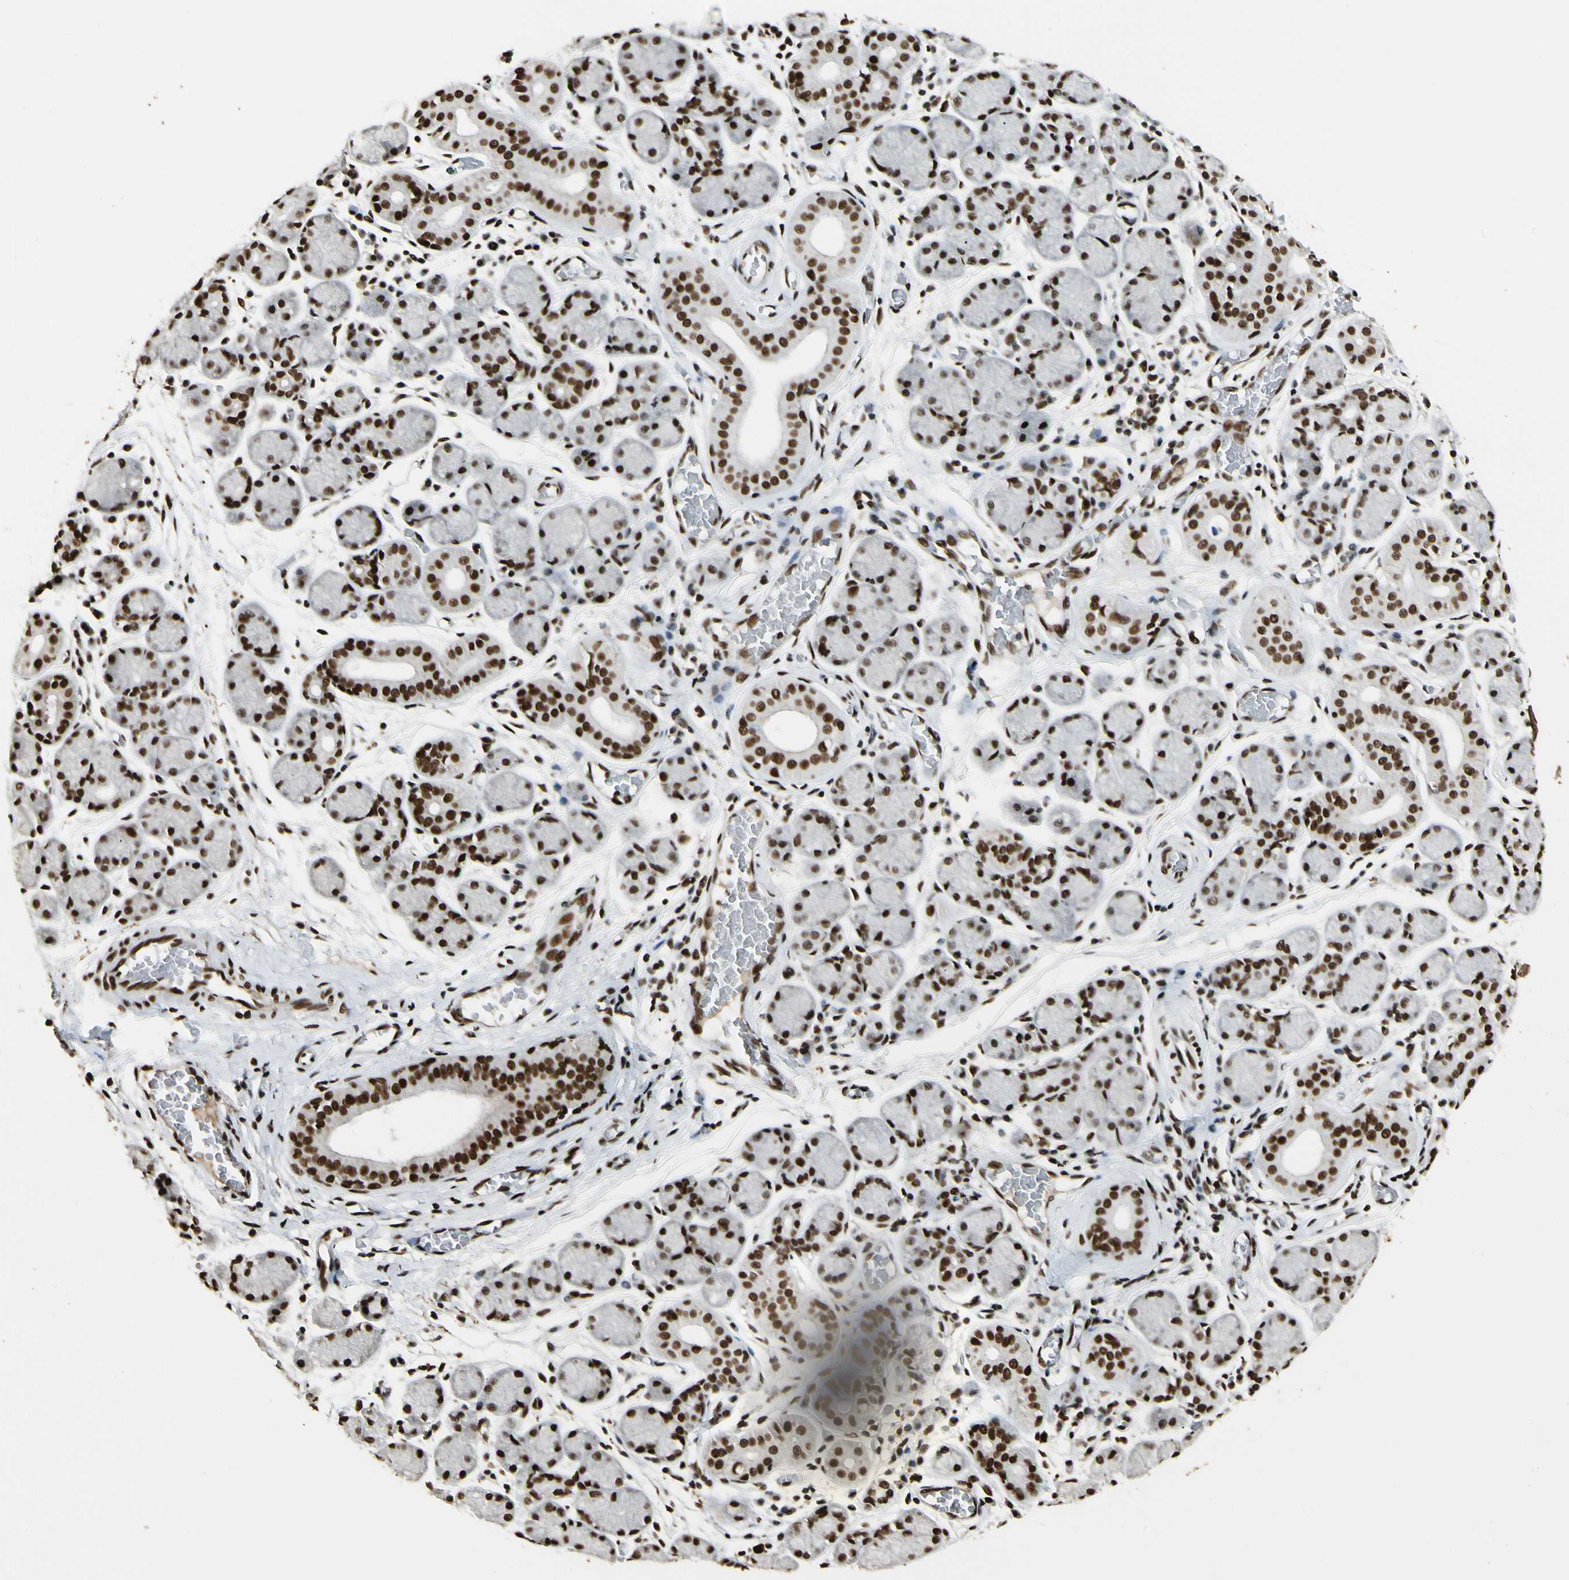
{"staining": {"intensity": "strong", "quantity": ">75%", "location": "nuclear"}, "tissue": "salivary gland", "cell_type": "Glandular cells", "image_type": "normal", "snomed": [{"axis": "morphology", "description": "Normal tissue, NOS"}, {"axis": "topography", "description": "Salivary gland"}], "caption": "Immunohistochemical staining of benign salivary gland demonstrates >75% levels of strong nuclear protein staining in about >75% of glandular cells.", "gene": "FUS", "patient": {"sex": "female", "age": 24}}